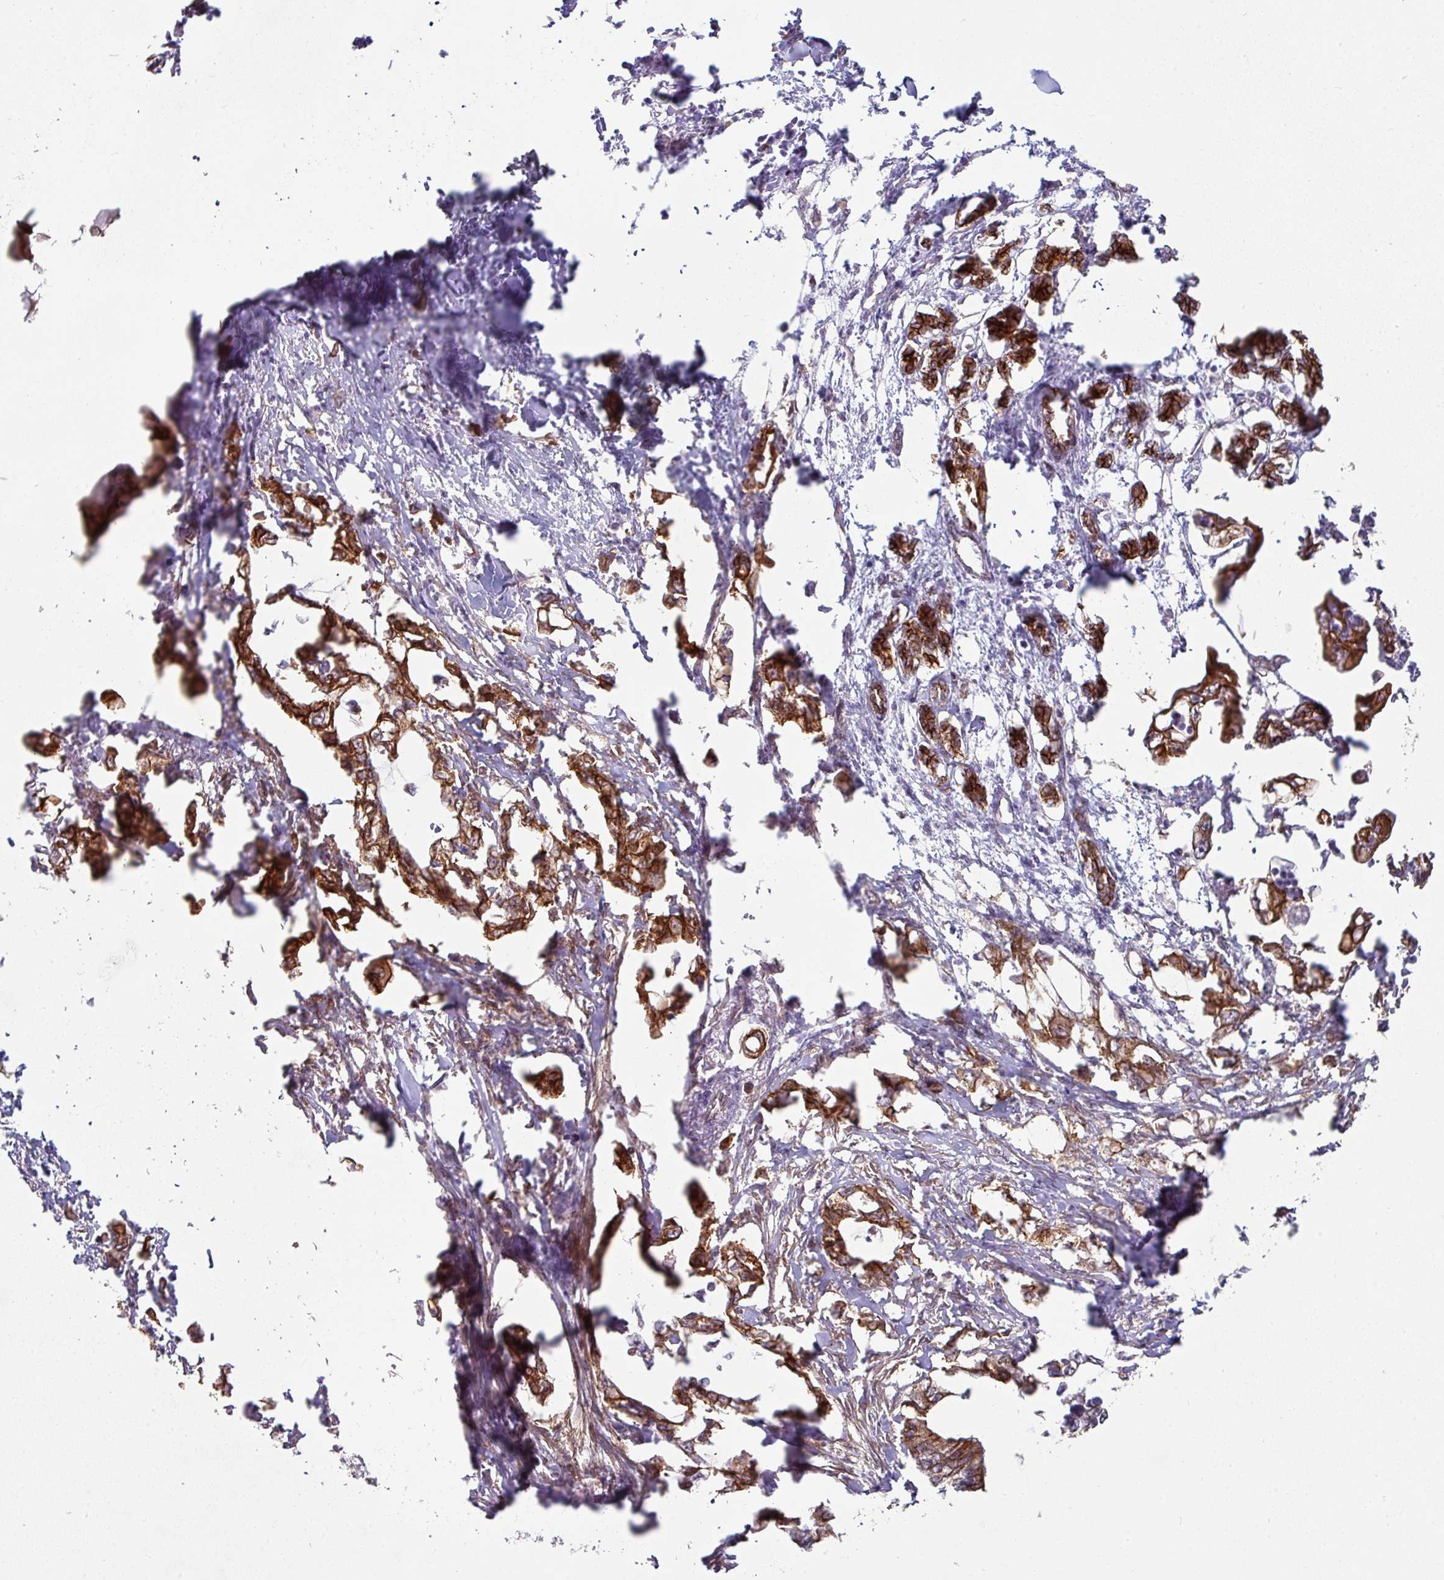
{"staining": {"intensity": "moderate", "quantity": ">75%", "location": "cytoplasmic/membranous"}, "tissue": "pancreatic cancer", "cell_type": "Tumor cells", "image_type": "cancer", "snomed": [{"axis": "morphology", "description": "Adenocarcinoma, NOS"}, {"axis": "topography", "description": "Pancreas"}], "caption": "This is a histology image of immunohistochemistry staining of pancreatic adenocarcinoma, which shows moderate staining in the cytoplasmic/membranous of tumor cells.", "gene": "JUP", "patient": {"sex": "male", "age": 61}}